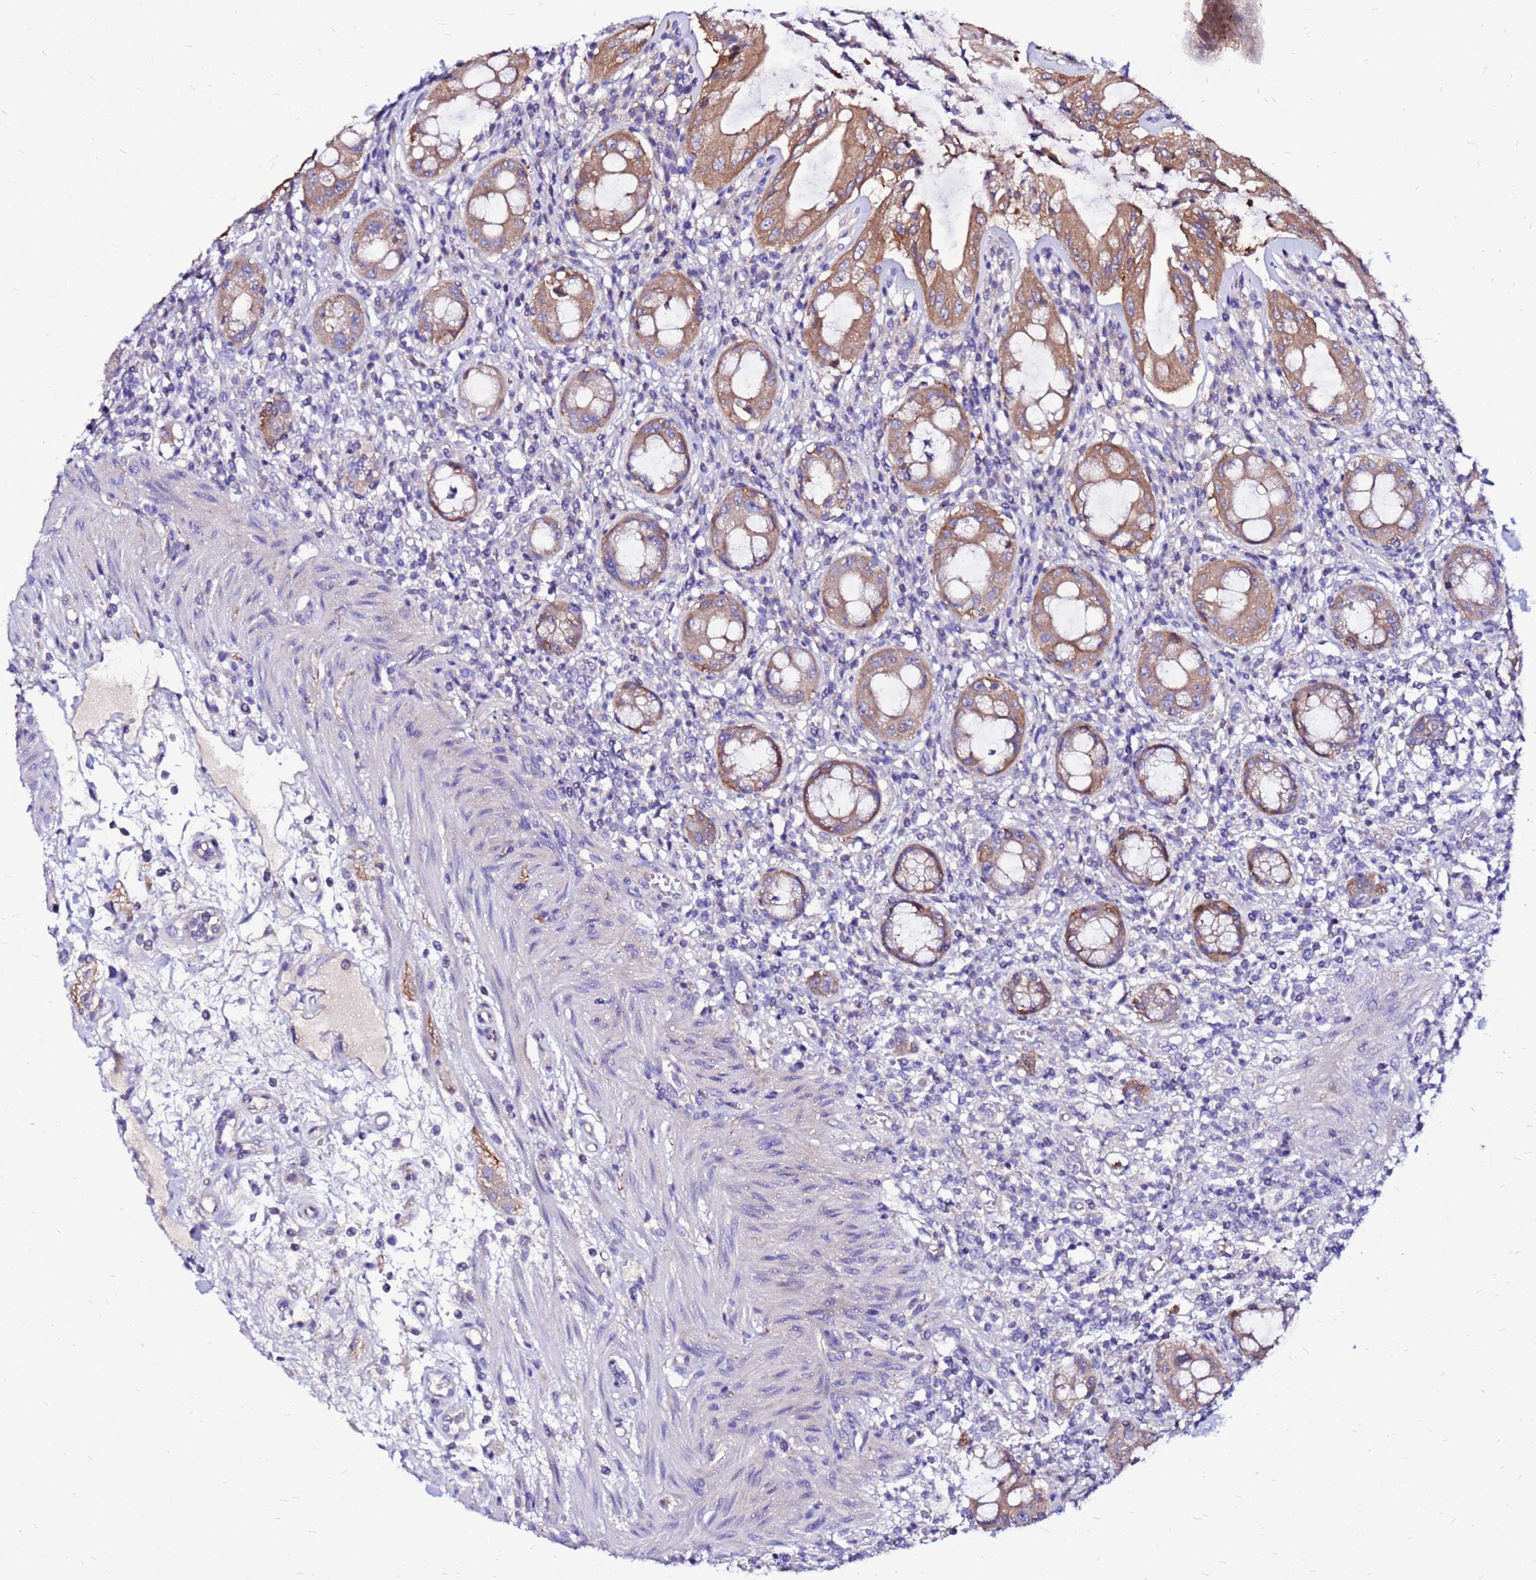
{"staining": {"intensity": "moderate", "quantity": ">75%", "location": "cytoplasmic/membranous"}, "tissue": "rectum", "cell_type": "Glandular cells", "image_type": "normal", "snomed": [{"axis": "morphology", "description": "Normal tissue, NOS"}, {"axis": "topography", "description": "Rectum"}], "caption": "An IHC photomicrograph of unremarkable tissue is shown. Protein staining in brown labels moderate cytoplasmic/membranous positivity in rectum within glandular cells. (DAB (3,3'-diaminobenzidine) = brown stain, brightfield microscopy at high magnification).", "gene": "ARHGEF35", "patient": {"sex": "female", "age": 57}}